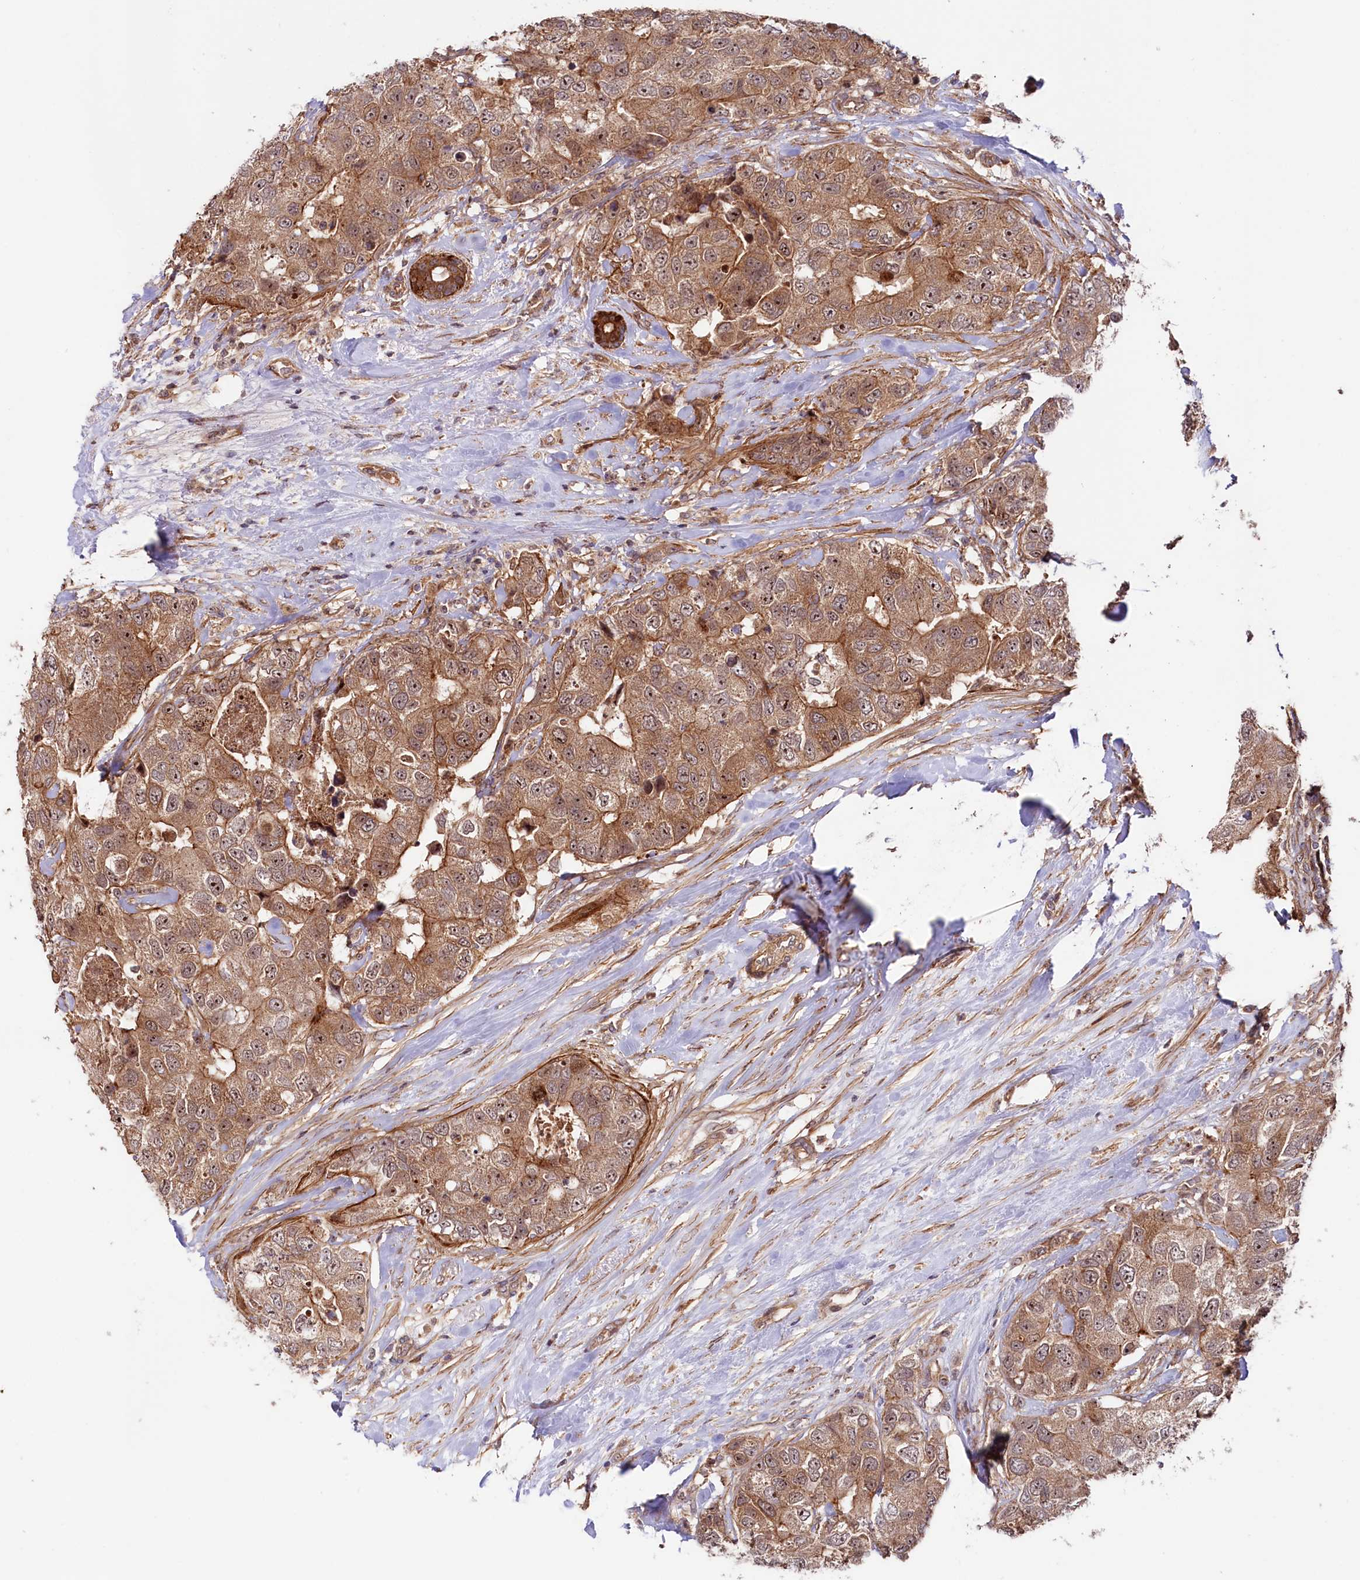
{"staining": {"intensity": "moderate", "quantity": ">75%", "location": "cytoplasmic/membranous,nuclear"}, "tissue": "breast cancer", "cell_type": "Tumor cells", "image_type": "cancer", "snomed": [{"axis": "morphology", "description": "Duct carcinoma"}, {"axis": "topography", "description": "Breast"}], "caption": "Moderate cytoplasmic/membranous and nuclear staining is seen in about >75% of tumor cells in intraductal carcinoma (breast). (DAB IHC with brightfield microscopy, high magnification).", "gene": "NEDD1", "patient": {"sex": "female", "age": 62}}